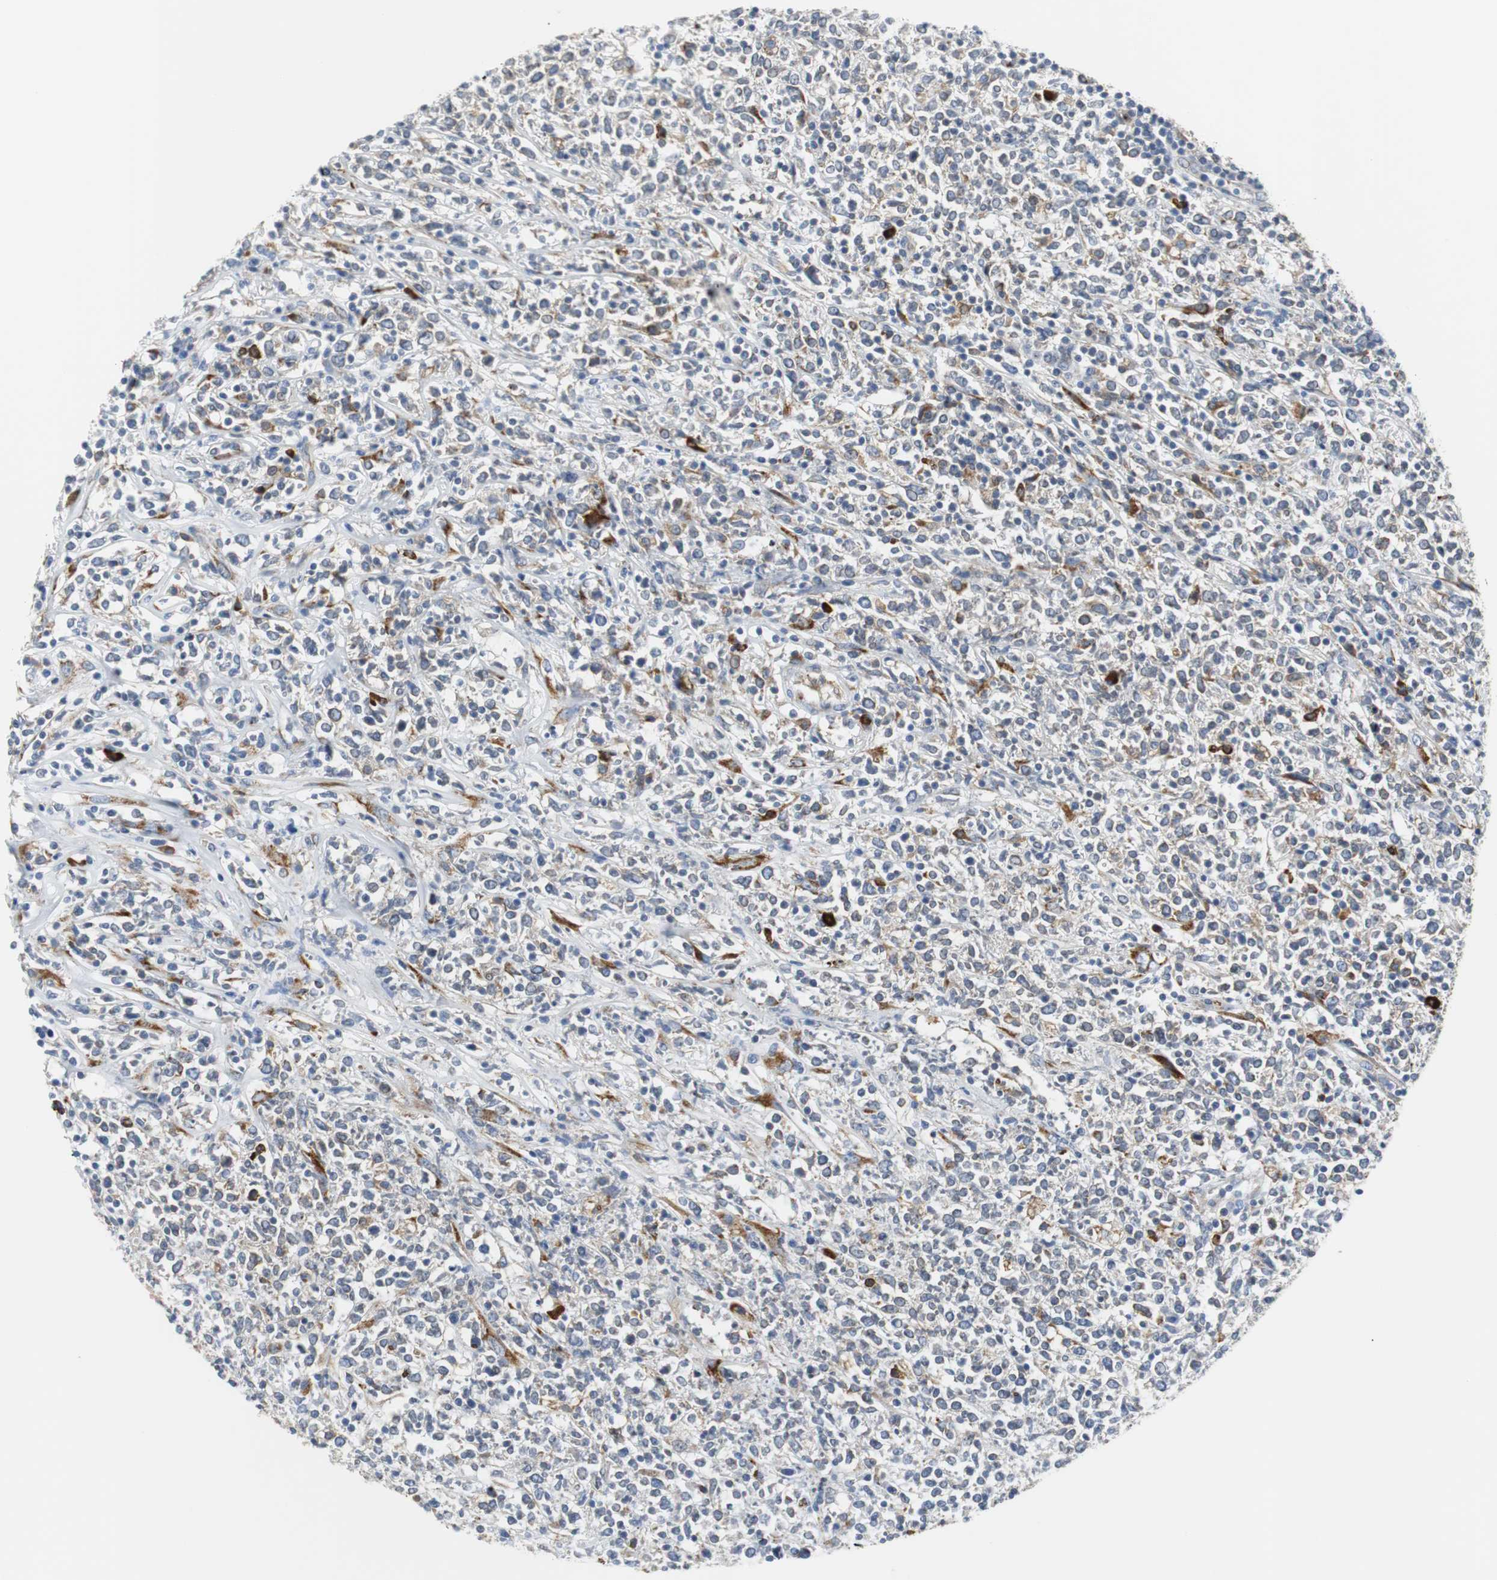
{"staining": {"intensity": "weak", "quantity": "<25%", "location": "cytoplasmic/membranous"}, "tissue": "lymphoma", "cell_type": "Tumor cells", "image_type": "cancer", "snomed": [{"axis": "morphology", "description": "Malignant lymphoma, non-Hodgkin's type, High grade"}, {"axis": "topography", "description": "Lymph node"}], "caption": "Tumor cells are negative for protein expression in human high-grade malignant lymphoma, non-Hodgkin's type.", "gene": "PDIA4", "patient": {"sex": "female", "age": 84}}